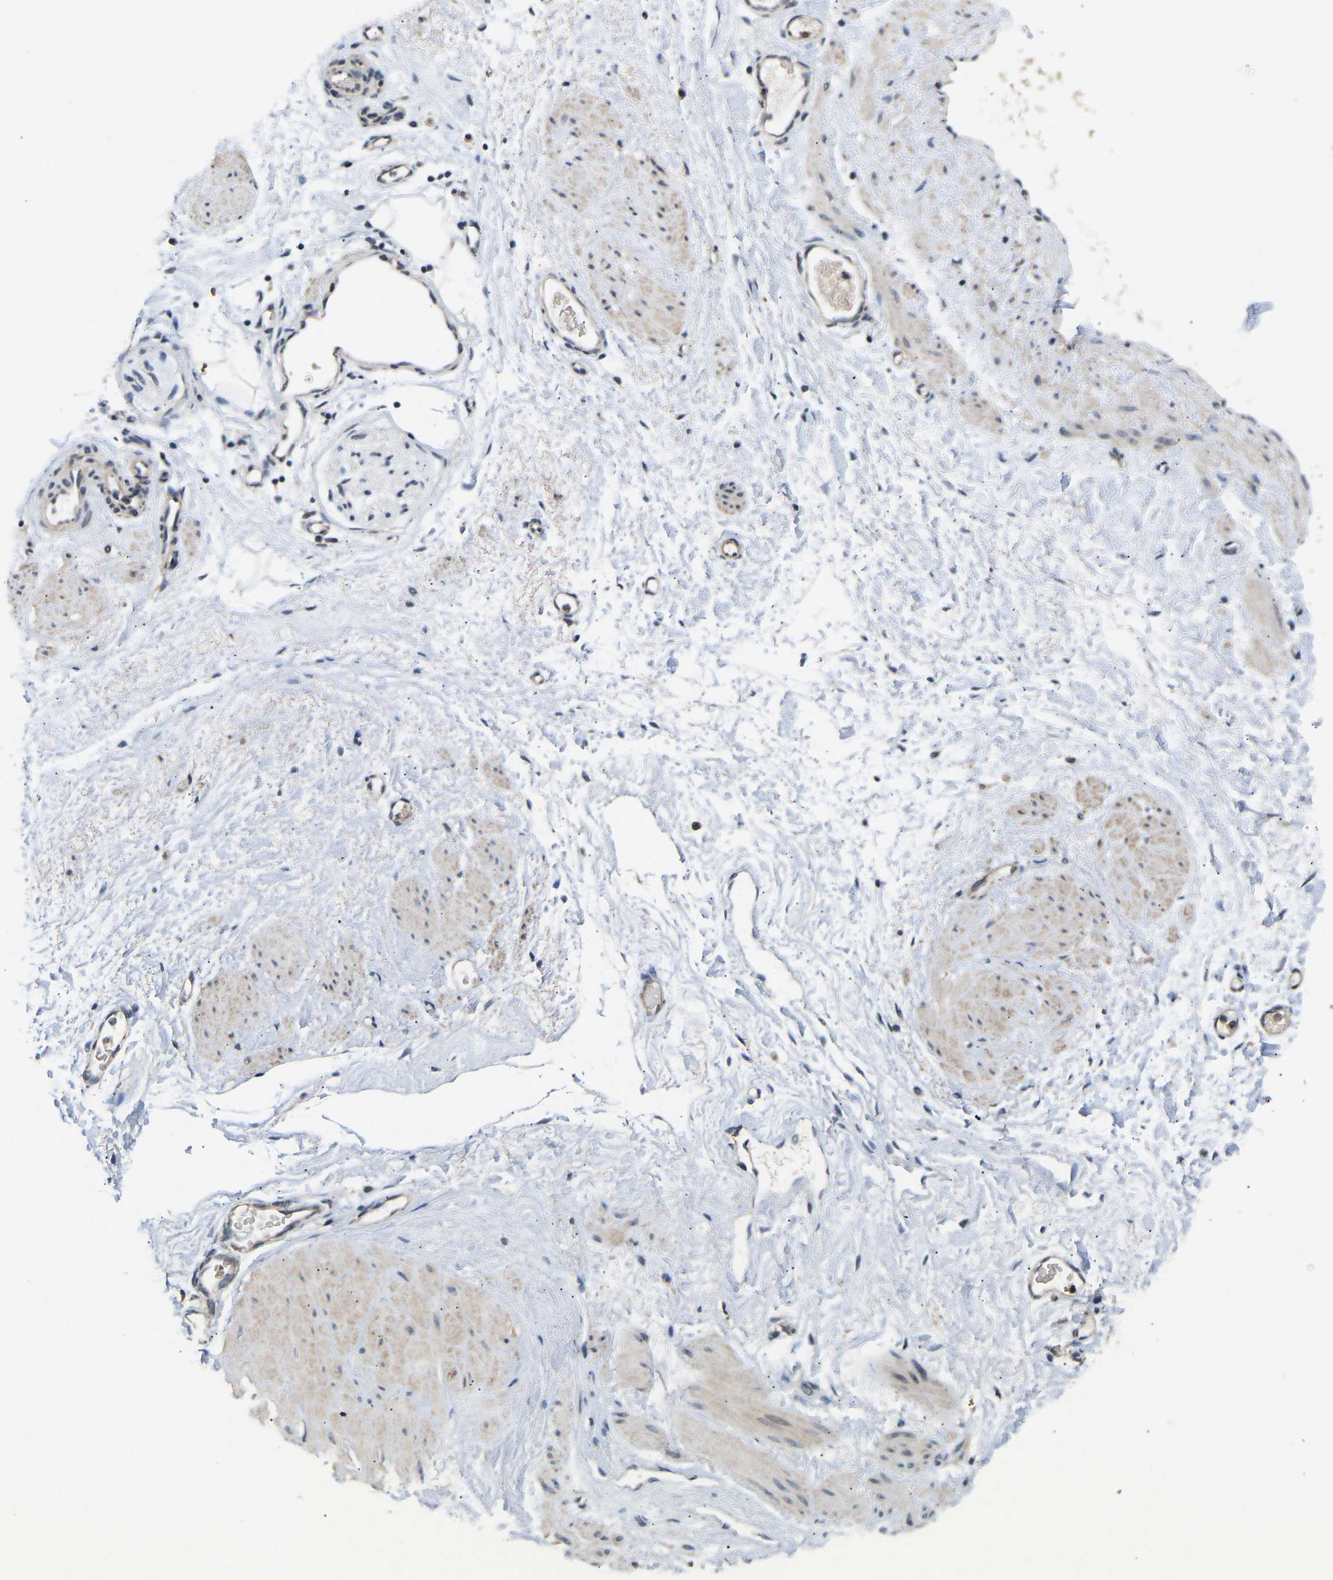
{"staining": {"intensity": "moderate", "quantity": ">75%", "location": "cytoplasmic/membranous"}, "tissue": "adipose tissue", "cell_type": "Adipocytes", "image_type": "normal", "snomed": [{"axis": "morphology", "description": "Normal tissue, NOS"}, {"axis": "topography", "description": "Soft tissue"}], "caption": "Immunohistochemistry (IHC) (DAB (3,3'-diaminobenzidine)) staining of benign adipose tissue demonstrates moderate cytoplasmic/membranous protein staining in approximately >75% of adipocytes.", "gene": "AIMP2", "patient": {"sex": "male", "age": 72}}